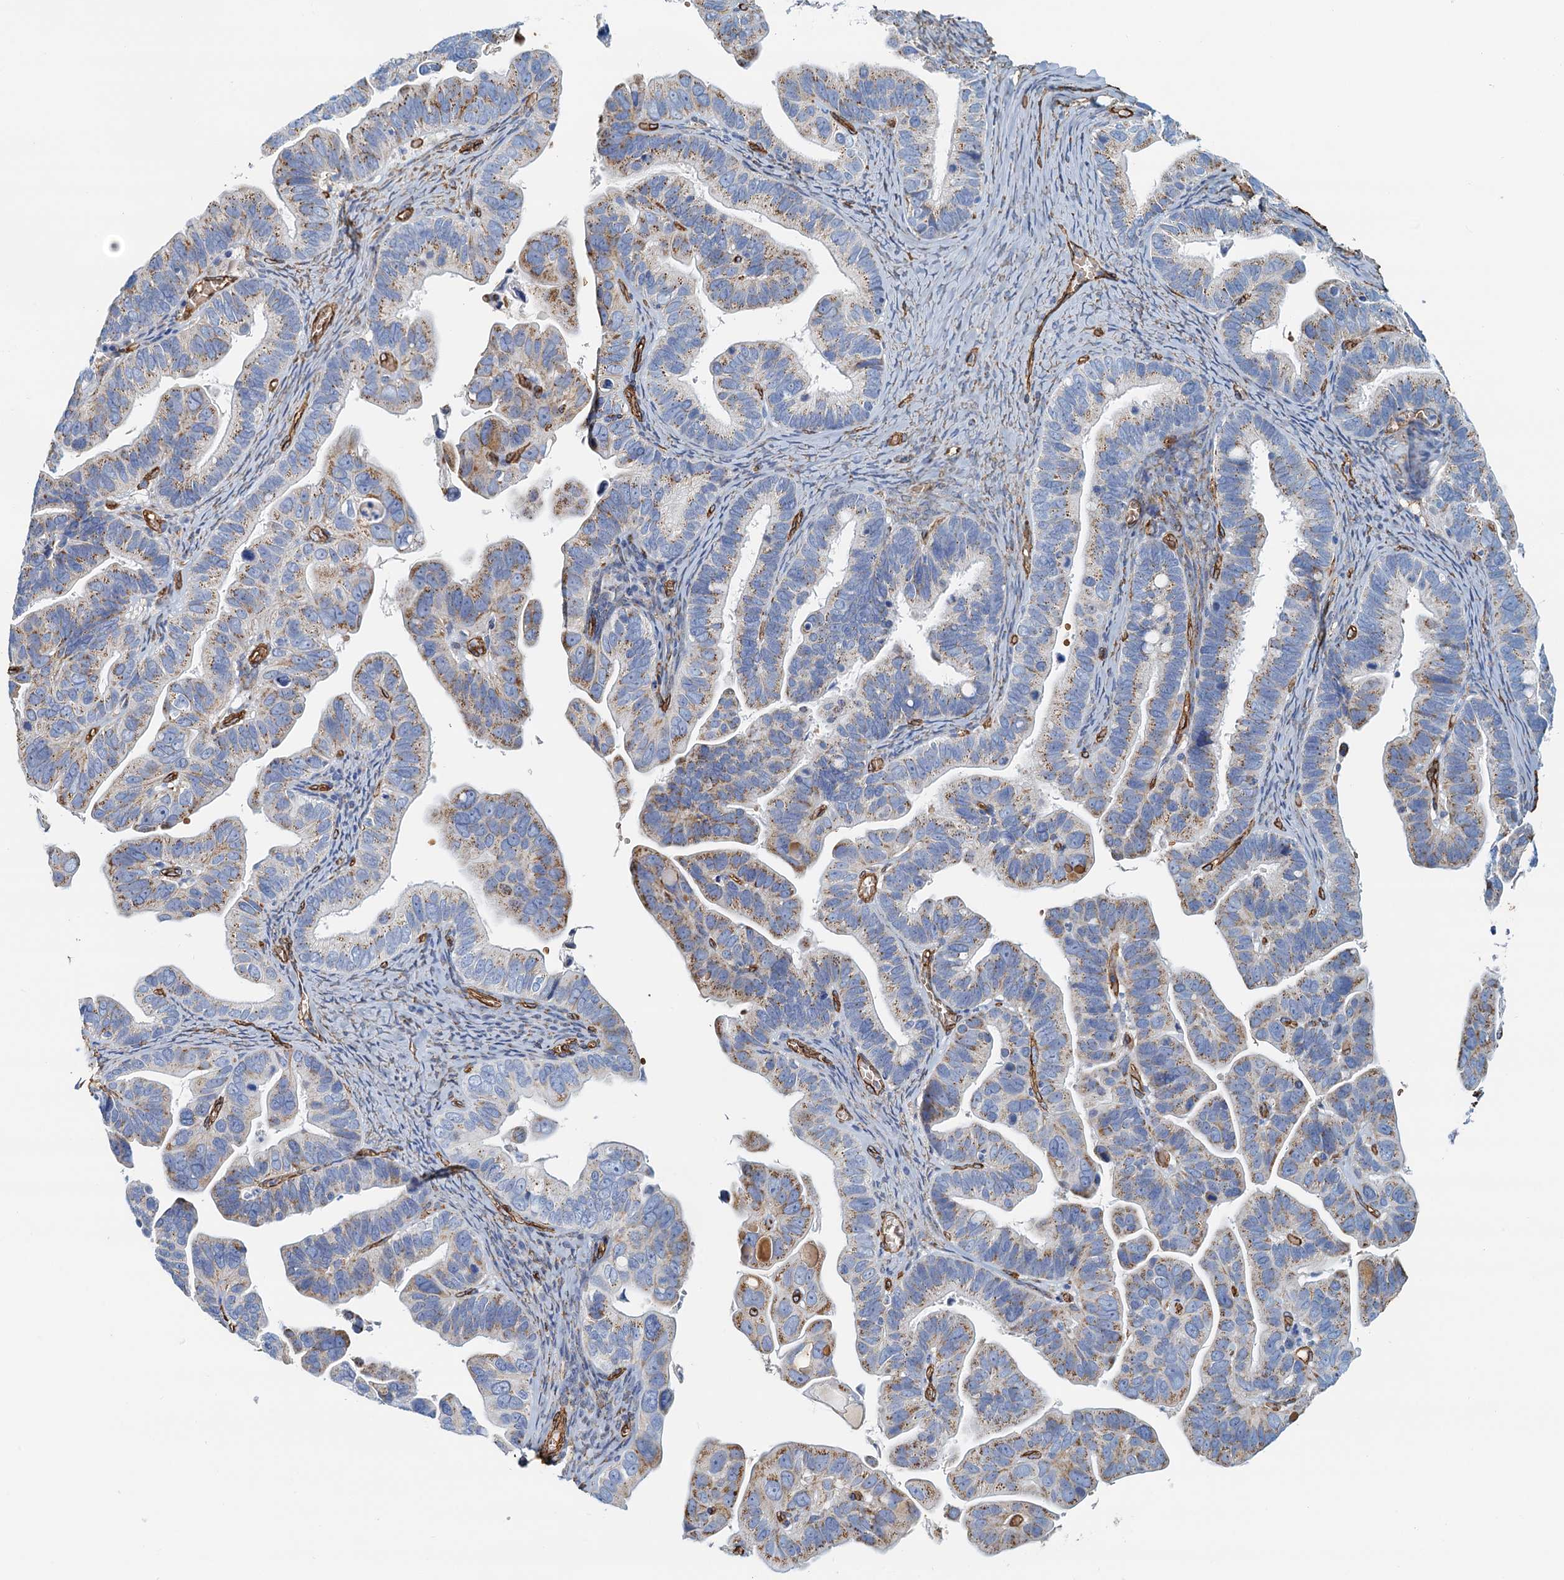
{"staining": {"intensity": "moderate", "quantity": "25%-75%", "location": "cytoplasmic/membranous"}, "tissue": "ovarian cancer", "cell_type": "Tumor cells", "image_type": "cancer", "snomed": [{"axis": "morphology", "description": "Cystadenocarcinoma, serous, NOS"}, {"axis": "topography", "description": "Ovary"}], "caption": "Protein expression by immunohistochemistry (IHC) exhibits moderate cytoplasmic/membranous staining in approximately 25%-75% of tumor cells in ovarian cancer. The staining was performed using DAB (3,3'-diaminobenzidine), with brown indicating positive protein expression. Nuclei are stained blue with hematoxylin.", "gene": "DGKG", "patient": {"sex": "female", "age": 56}}